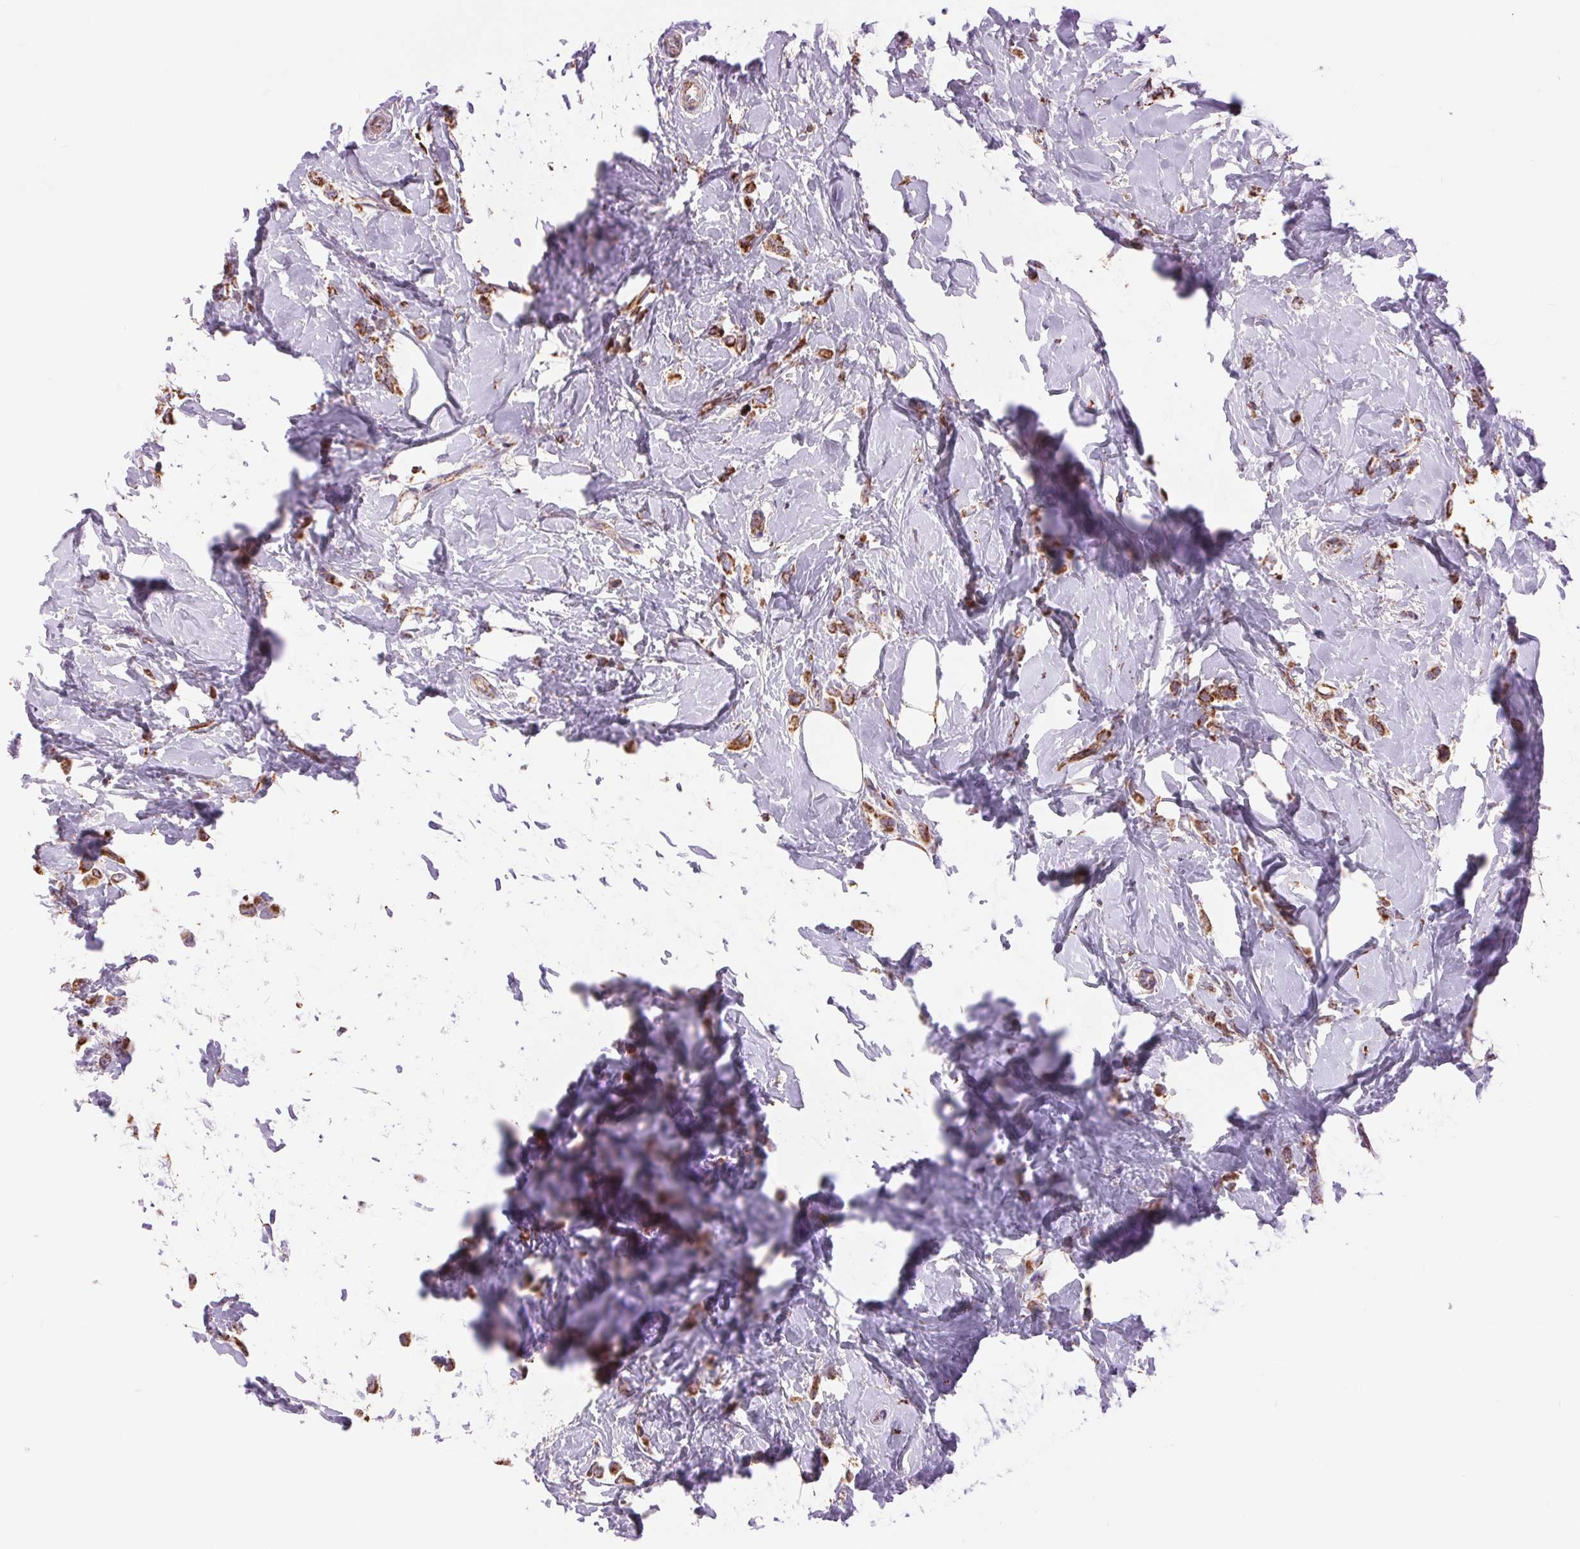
{"staining": {"intensity": "strong", "quantity": ">75%", "location": "cytoplasmic/membranous"}, "tissue": "breast cancer", "cell_type": "Tumor cells", "image_type": "cancer", "snomed": [{"axis": "morphology", "description": "Lobular carcinoma"}, {"axis": "topography", "description": "Breast"}], "caption": "This is a micrograph of immunohistochemistry (IHC) staining of lobular carcinoma (breast), which shows strong positivity in the cytoplasmic/membranous of tumor cells.", "gene": "ATP5PB", "patient": {"sex": "female", "age": 66}}